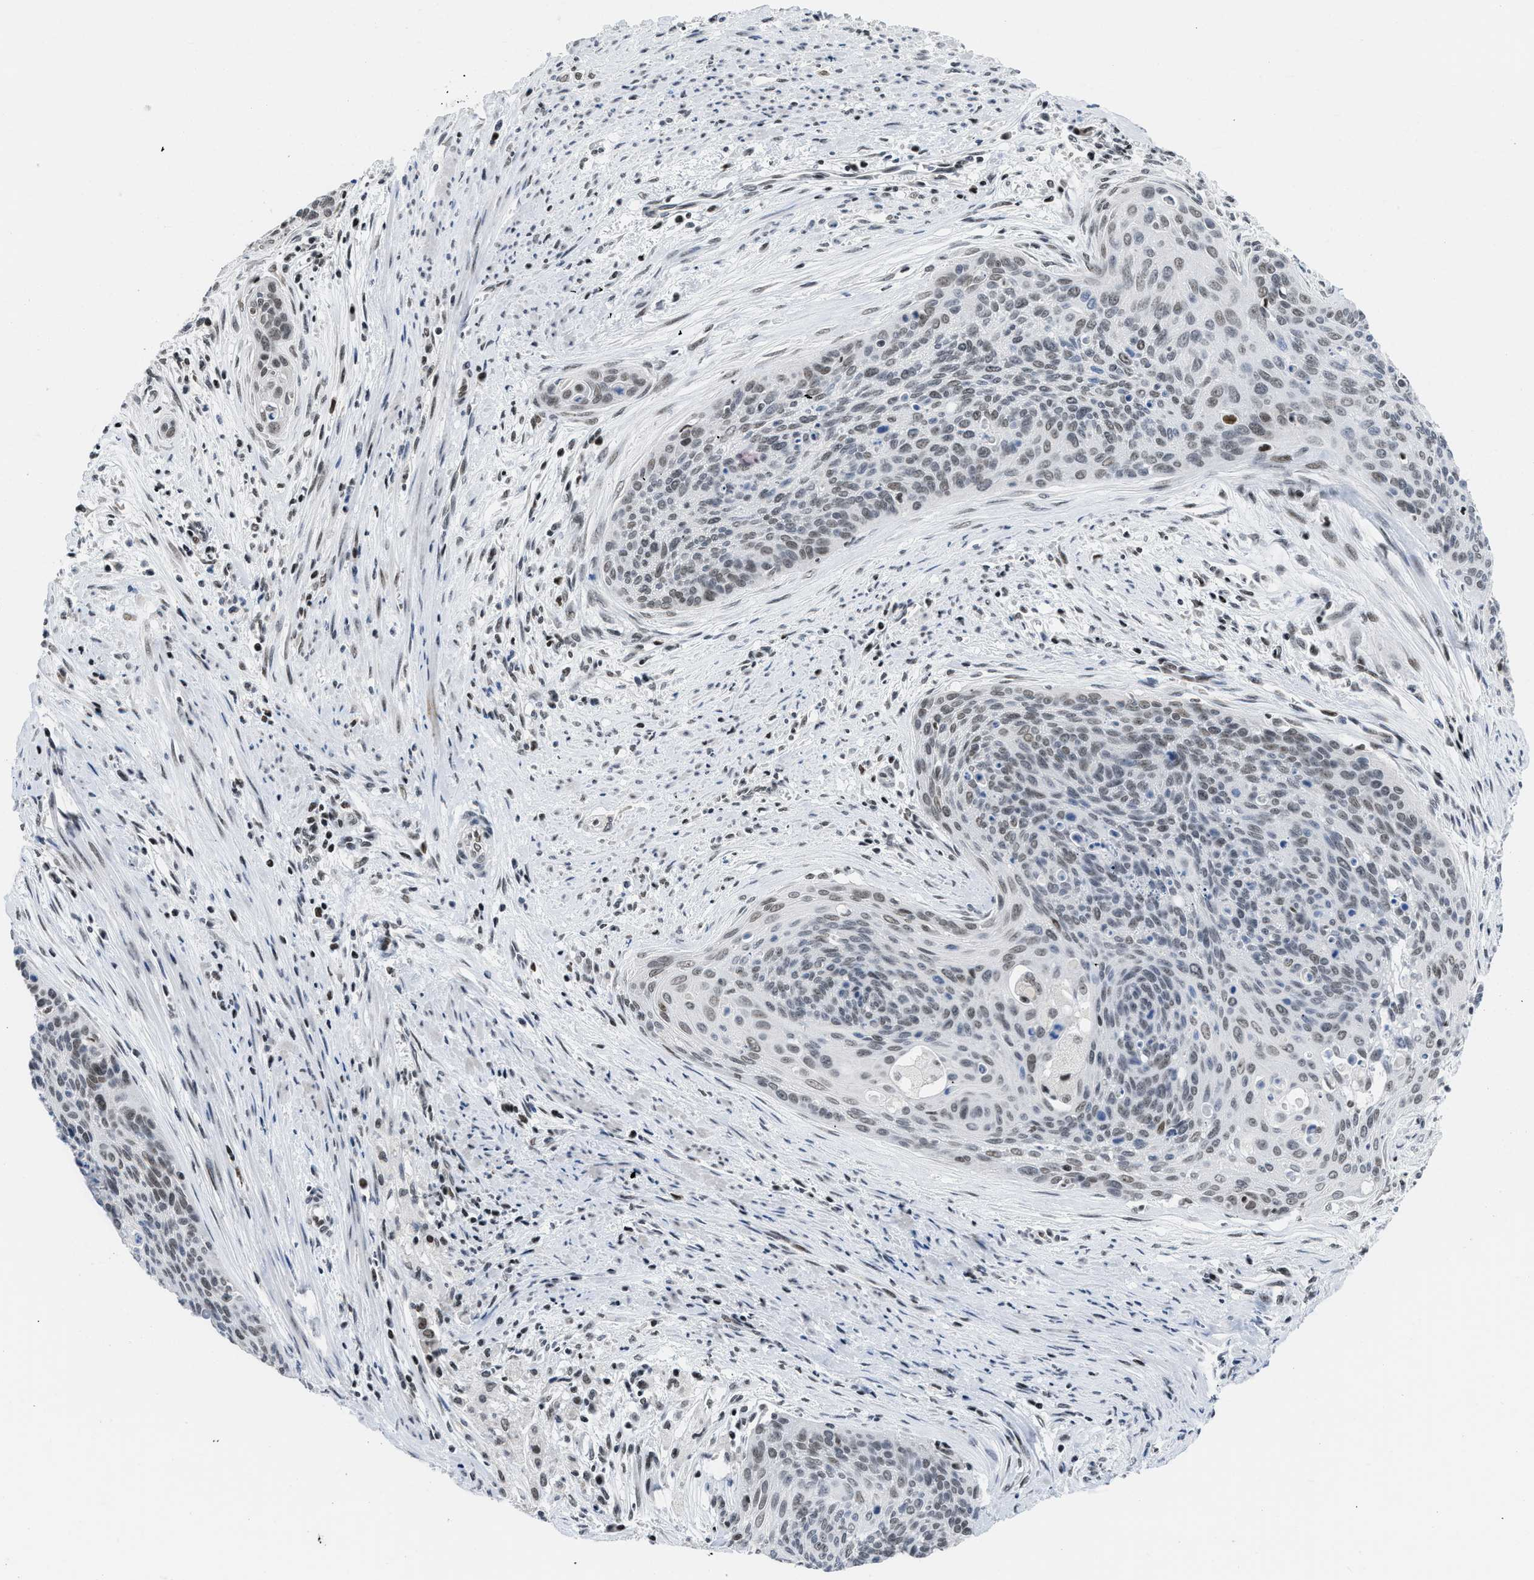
{"staining": {"intensity": "weak", "quantity": "25%-75%", "location": "nuclear"}, "tissue": "cervical cancer", "cell_type": "Tumor cells", "image_type": "cancer", "snomed": [{"axis": "morphology", "description": "Squamous cell carcinoma, NOS"}, {"axis": "topography", "description": "Cervix"}], "caption": "High-magnification brightfield microscopy of cervical cancer (squamous cell carcinoma) stained with DAB (brown) and counterstained with hematoxylin (blue). tumor cells exhibit weak nuclear expression is identified in about25%-75% of cells.", "gene": "TERF2IP", "patient": {"sex": "female", "age": 55}}